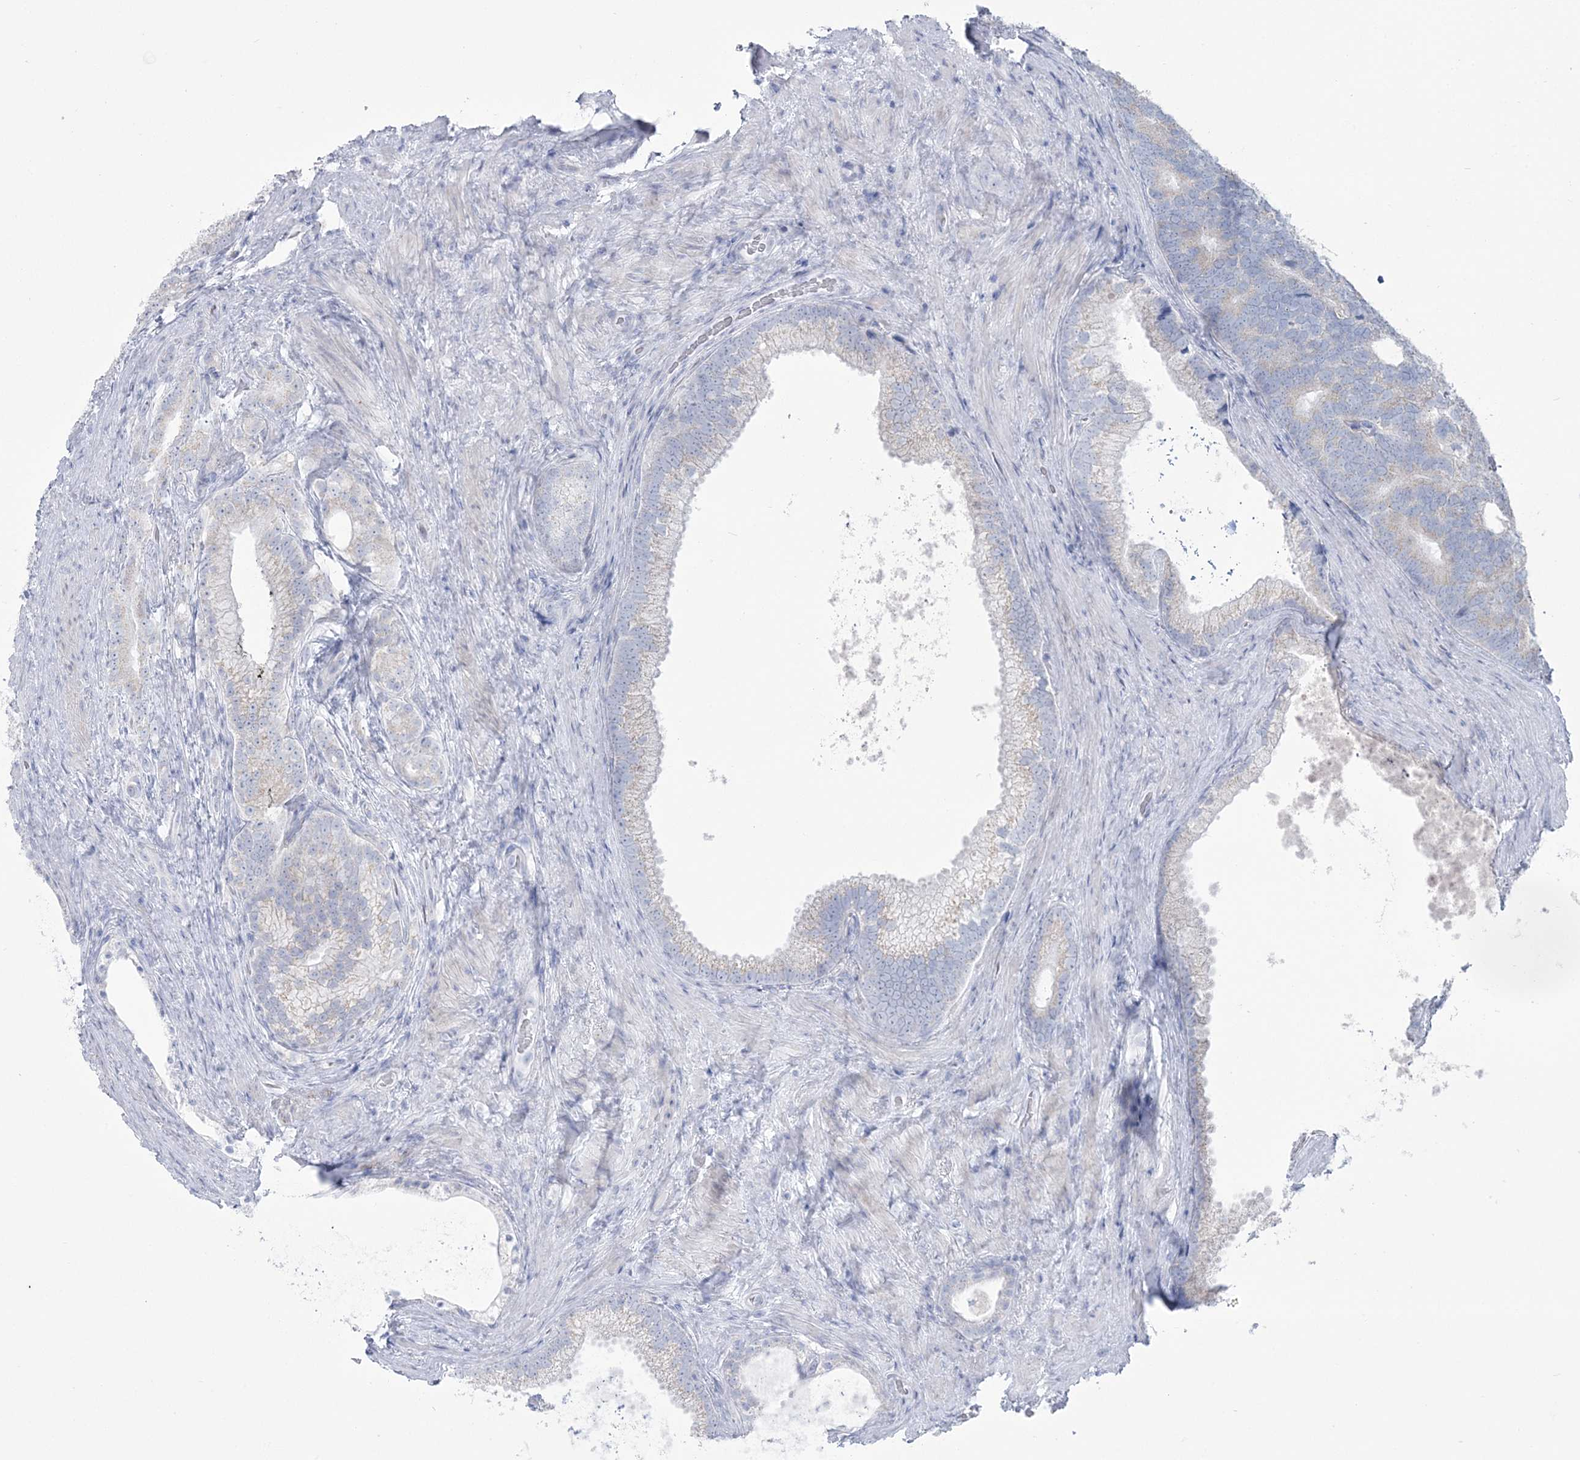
{"staining": {"intensity": "negative", "quantity": "none", "location": "none"}, "tissue": "prostate cancer", "cell_type": "Tumor cells", "image_type": "cancer", "snomed": [{"axis": "morphology", "description": "Adenocarcinoma, Low grade"}, {"axis": "topography", "description": "Prostate"}], "caption": "IHC image of human adenocarcinoma (low-grade) (prostate) stained for a protein (brown), which exhibits no positivity in tumor cells. (DAB (3,3'-diaminobenzidine) immunohistochemistry (IHC) with hematoxylin counter stain).", "gene": "ZNF843", "patient": {"sex": "male", "age": 71}}